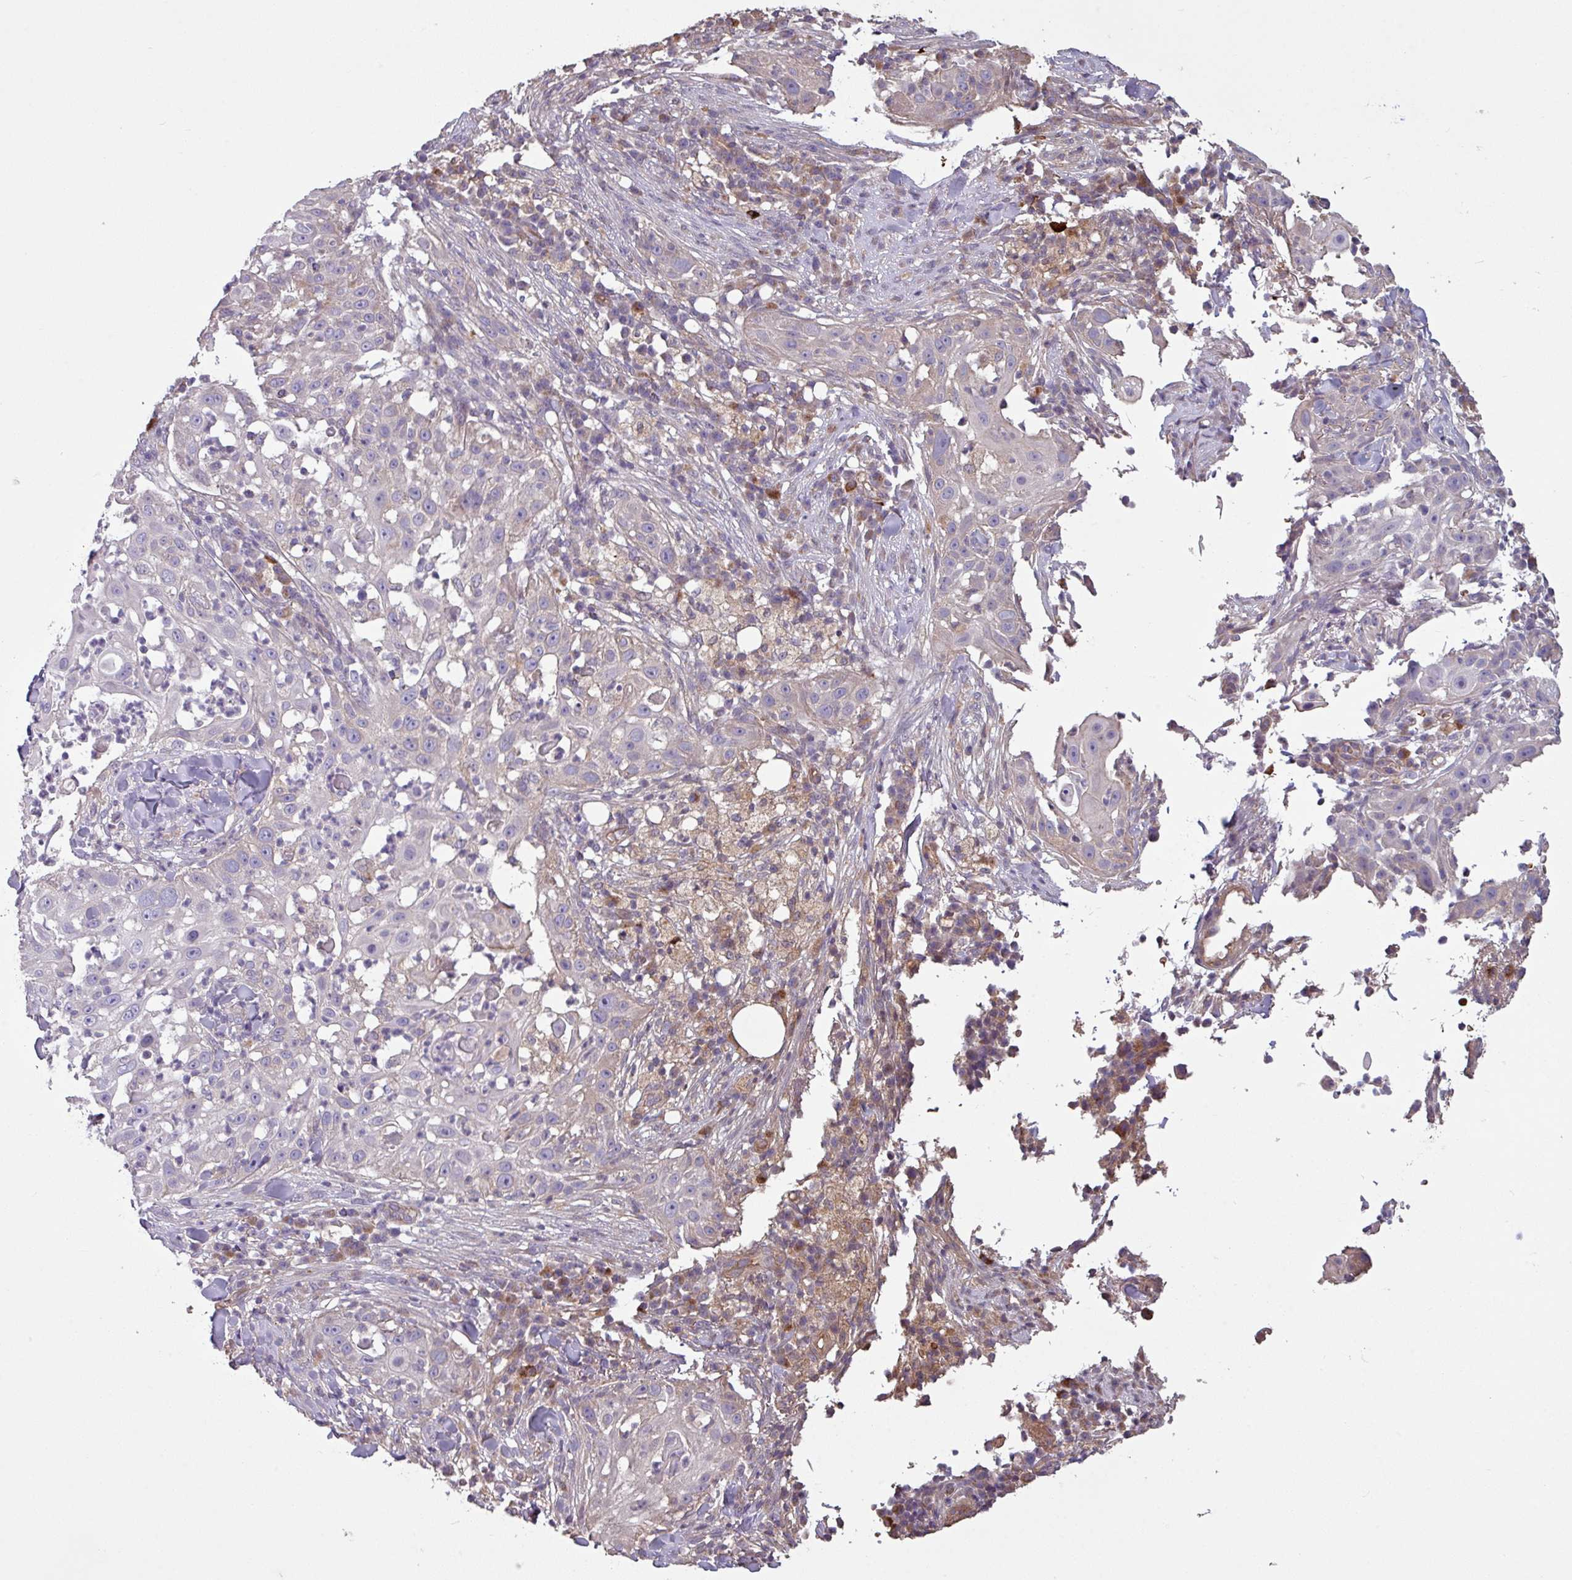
{"staining": {"intensity": "negative", "quantity": "none", "location": "none"}, "tissue": "skin cancer", "cell_type": "Tumor cells", "image_type": "cancer", "snomed": [{"axis": "morphology", "description": "Squamous cell carcinoma, NOS"}, {"axis": "topography", "description": "Skin"}], "caption": "A high-resolution micrograph shows immunohistochemistry (IHC) staining of squamous cell carcinoma (skin), which shows no significant positivity in tumor cells.", "gene": "NHSL2", "patient": {"sex": "female", "age": 44}}